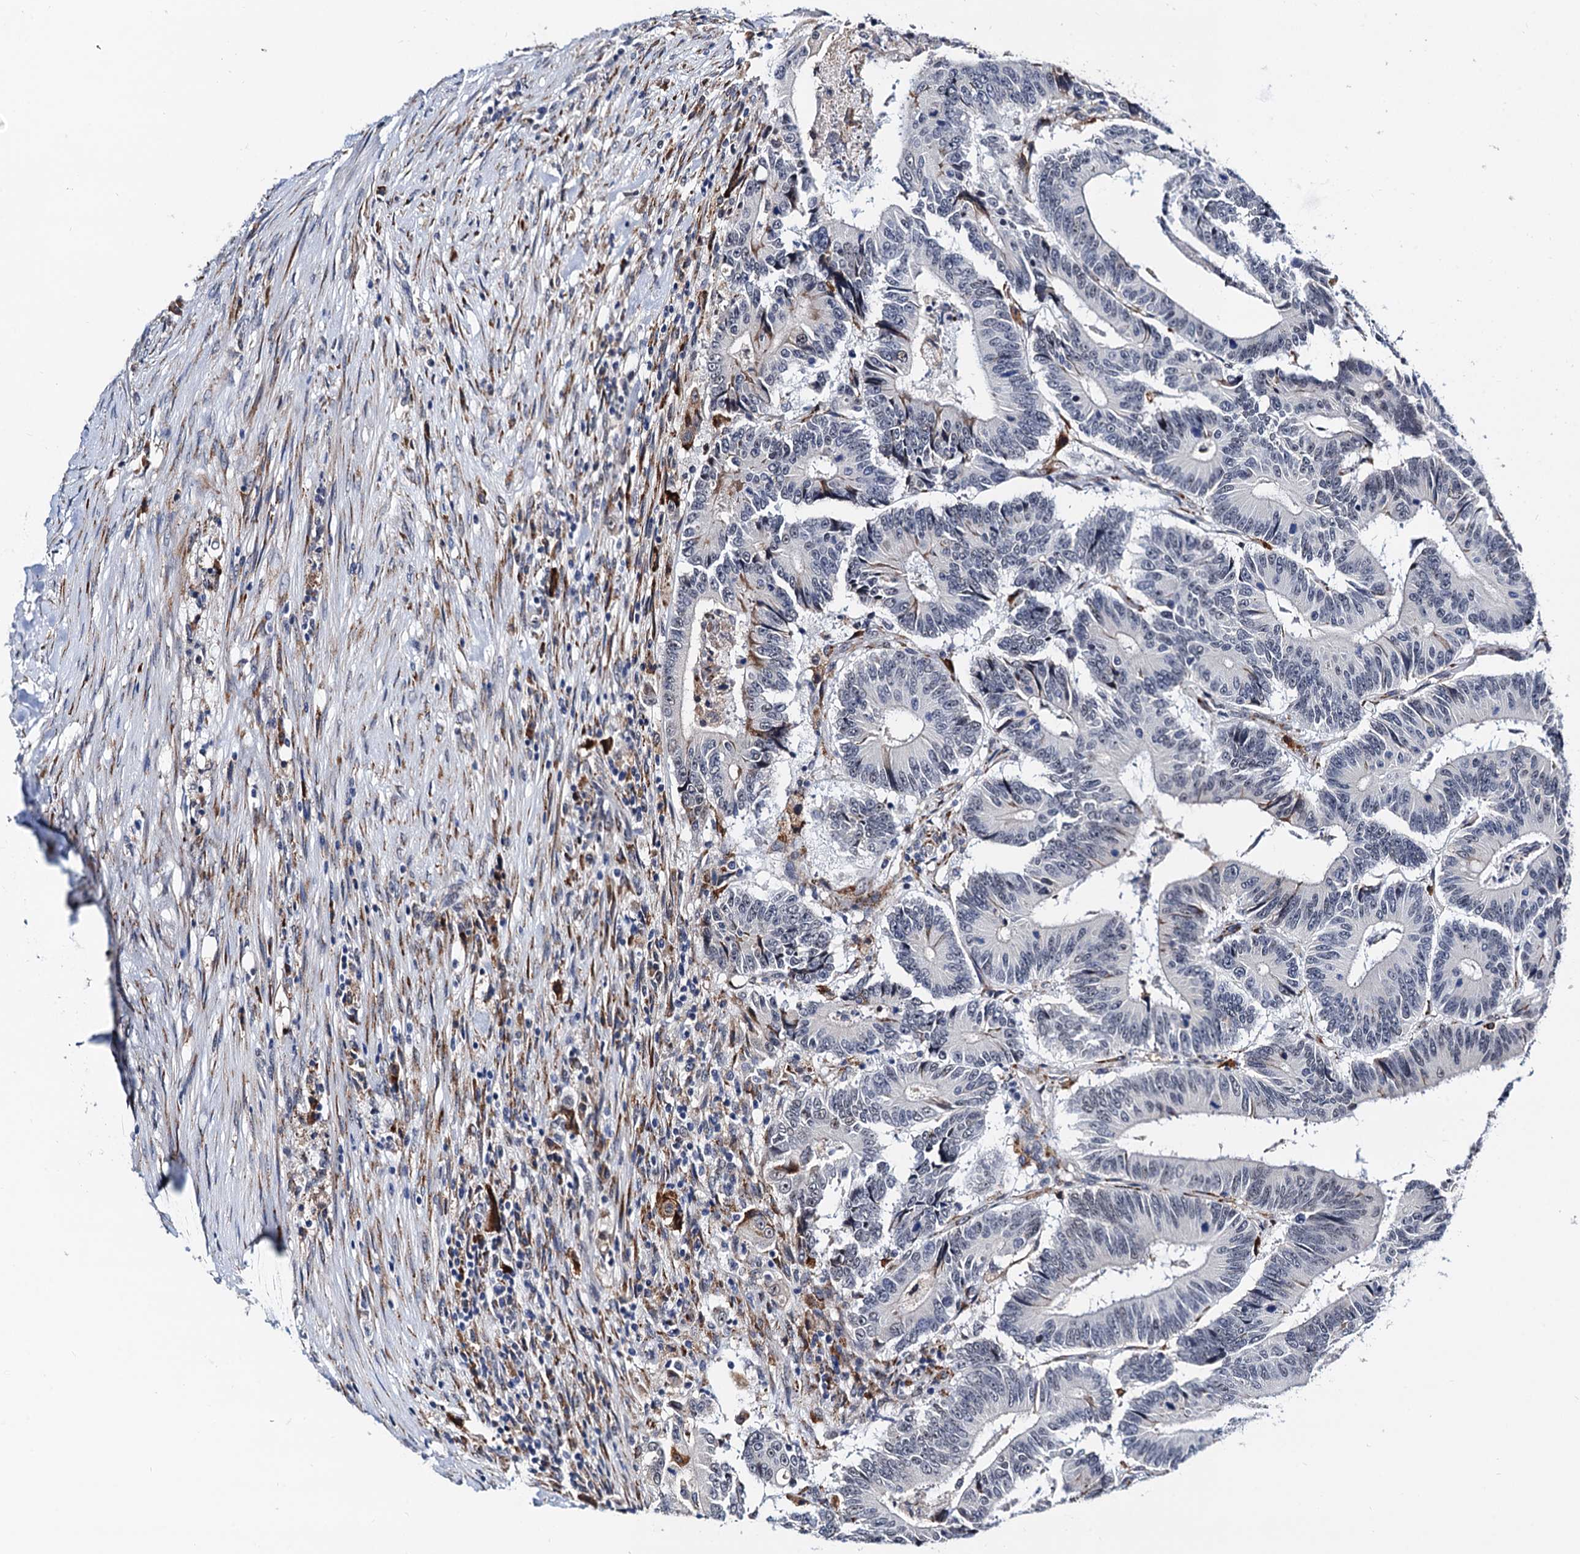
{"staining": {"intensity": "negative", "quantity": "none", "location": "none"}, "tissue": "colorectal cancer", "cell_type": "Tumor cells", "image_type": "cancer", "snomed": [{"axis": "morphology", "description": "Adenocarcinoma, NOS"}, {"axis": "topography", "description": "Colon"}], "caption": "The micrograph shows no significant positivity in tumor cells of colorectal cancer. (DAB immunohistochemistry (IHC) with hematoxylin counter stain).", "gene": "SLC7A10", "patient": {"sex": "male", "age": 83}}